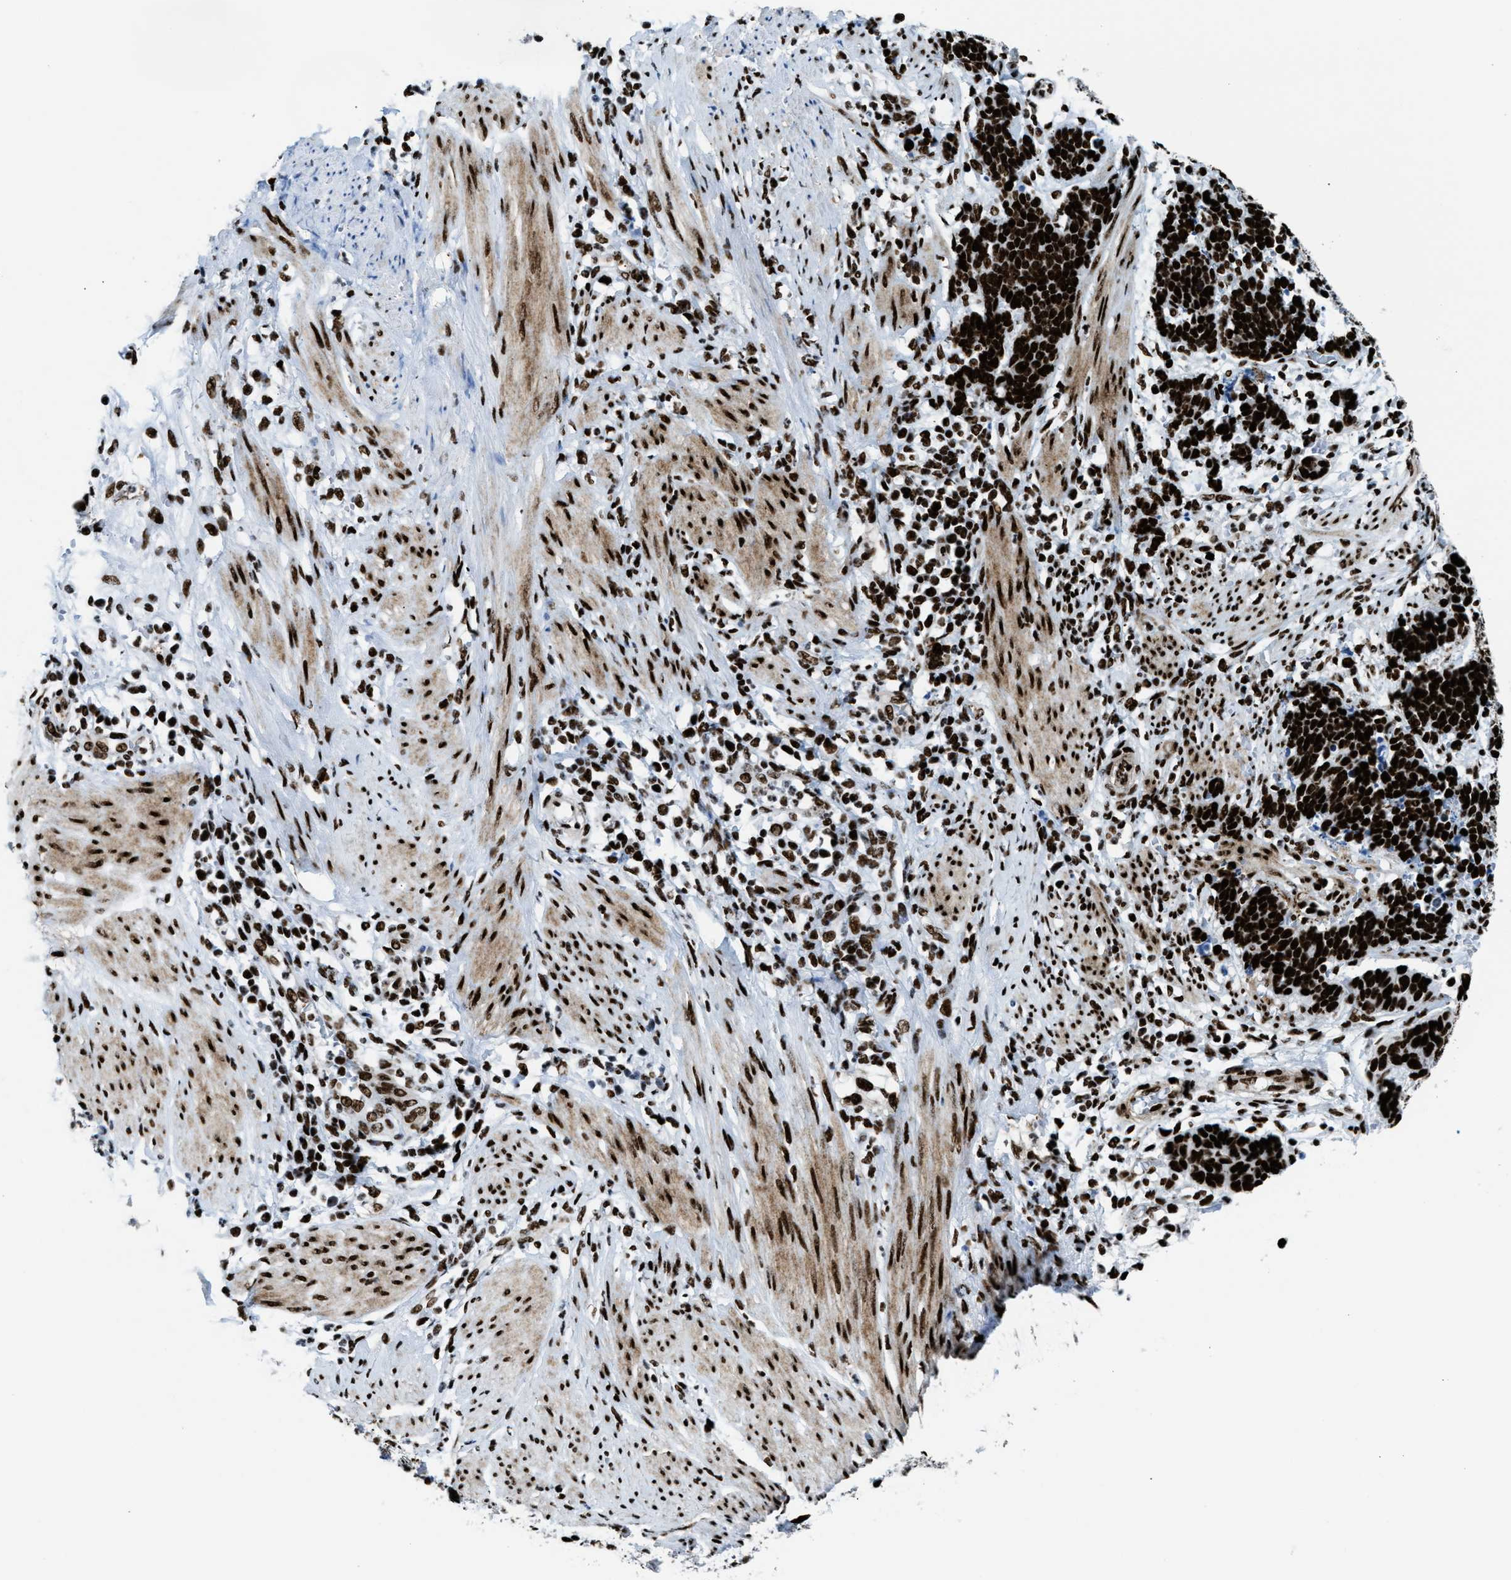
{"staining": {"intensity": "strong", "quantity": ">75%", "location": "nuclear"}, "tissue": "cervical cancer", "cell_type": "Tumor cells", "image_type": "cancer", "snomed": [{"axis": "morphology", "description": "Squamous cell carcinoma, NOS"}, {"axis": "topography", "description": "Cervix"}], "caption": "This micrograph exhibits IHC staining of human squamous cell carcinoma (cervical), with high strong nuclear expression in about >75% of tumor cells.", "gene": "NONO", "patient": {"sex": "female", "age": 35}}